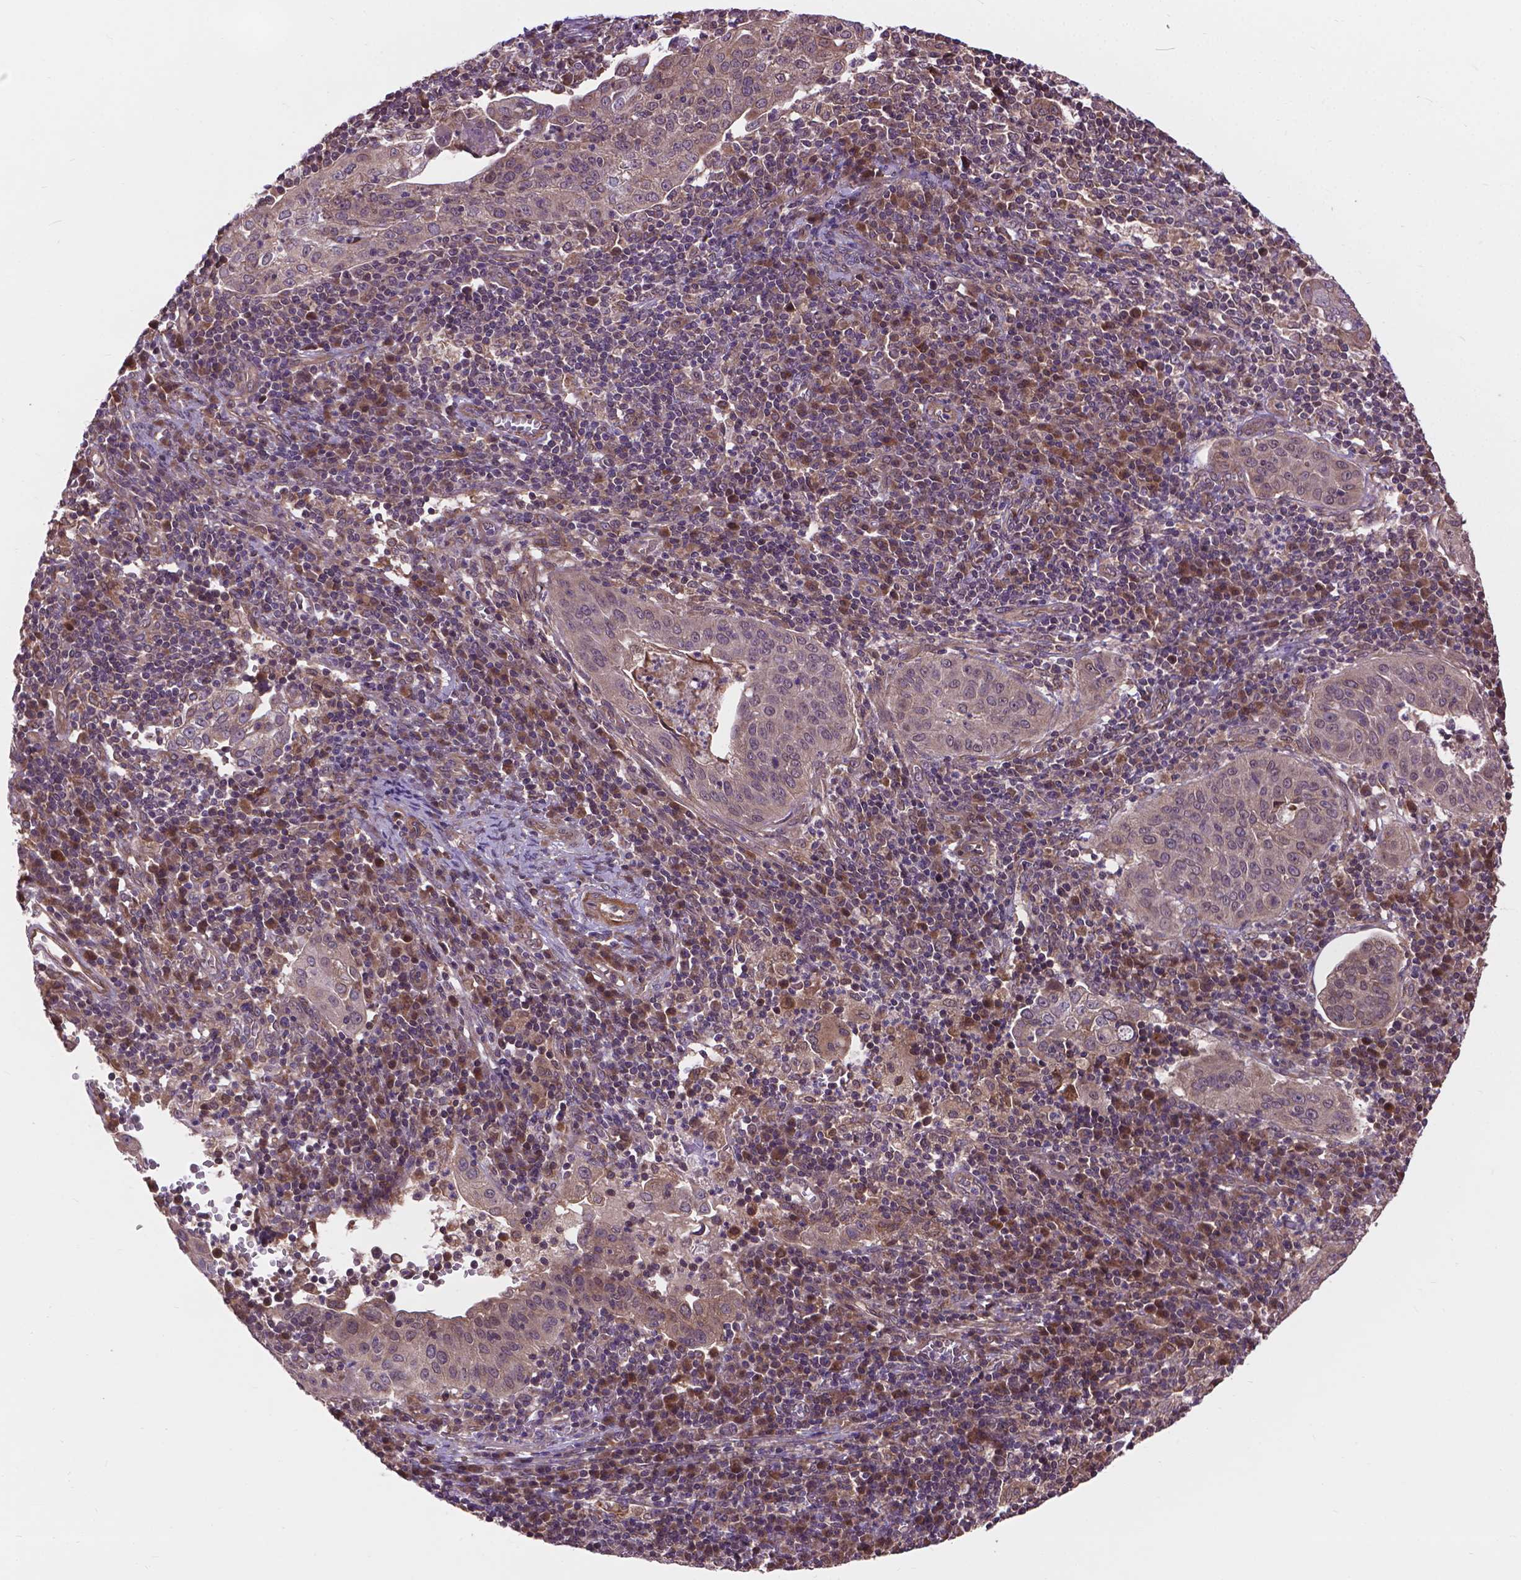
{"staining": {"intensity": "weak", "quantity": ">75%", "location": "cytoplasmic/membranous"}, "tissue": "cervical cancer", "cell_type": "Tumor cells", "image_type": "cancer", "snomed": [{"axis": "morphology", "description": "Squamous cell carcinoma, NOS"}, {"axis": "topography", "description": "Cervix"}], "caption": "Immunohistochemical staining of human squamous cell carcinoma (cervical) displays low levels of weak cytoplasmic/membranous positivity in approximately >75% of tumor cells.", "gene": "ZNF616", "patient": {"sex": "female", "age": 39}}